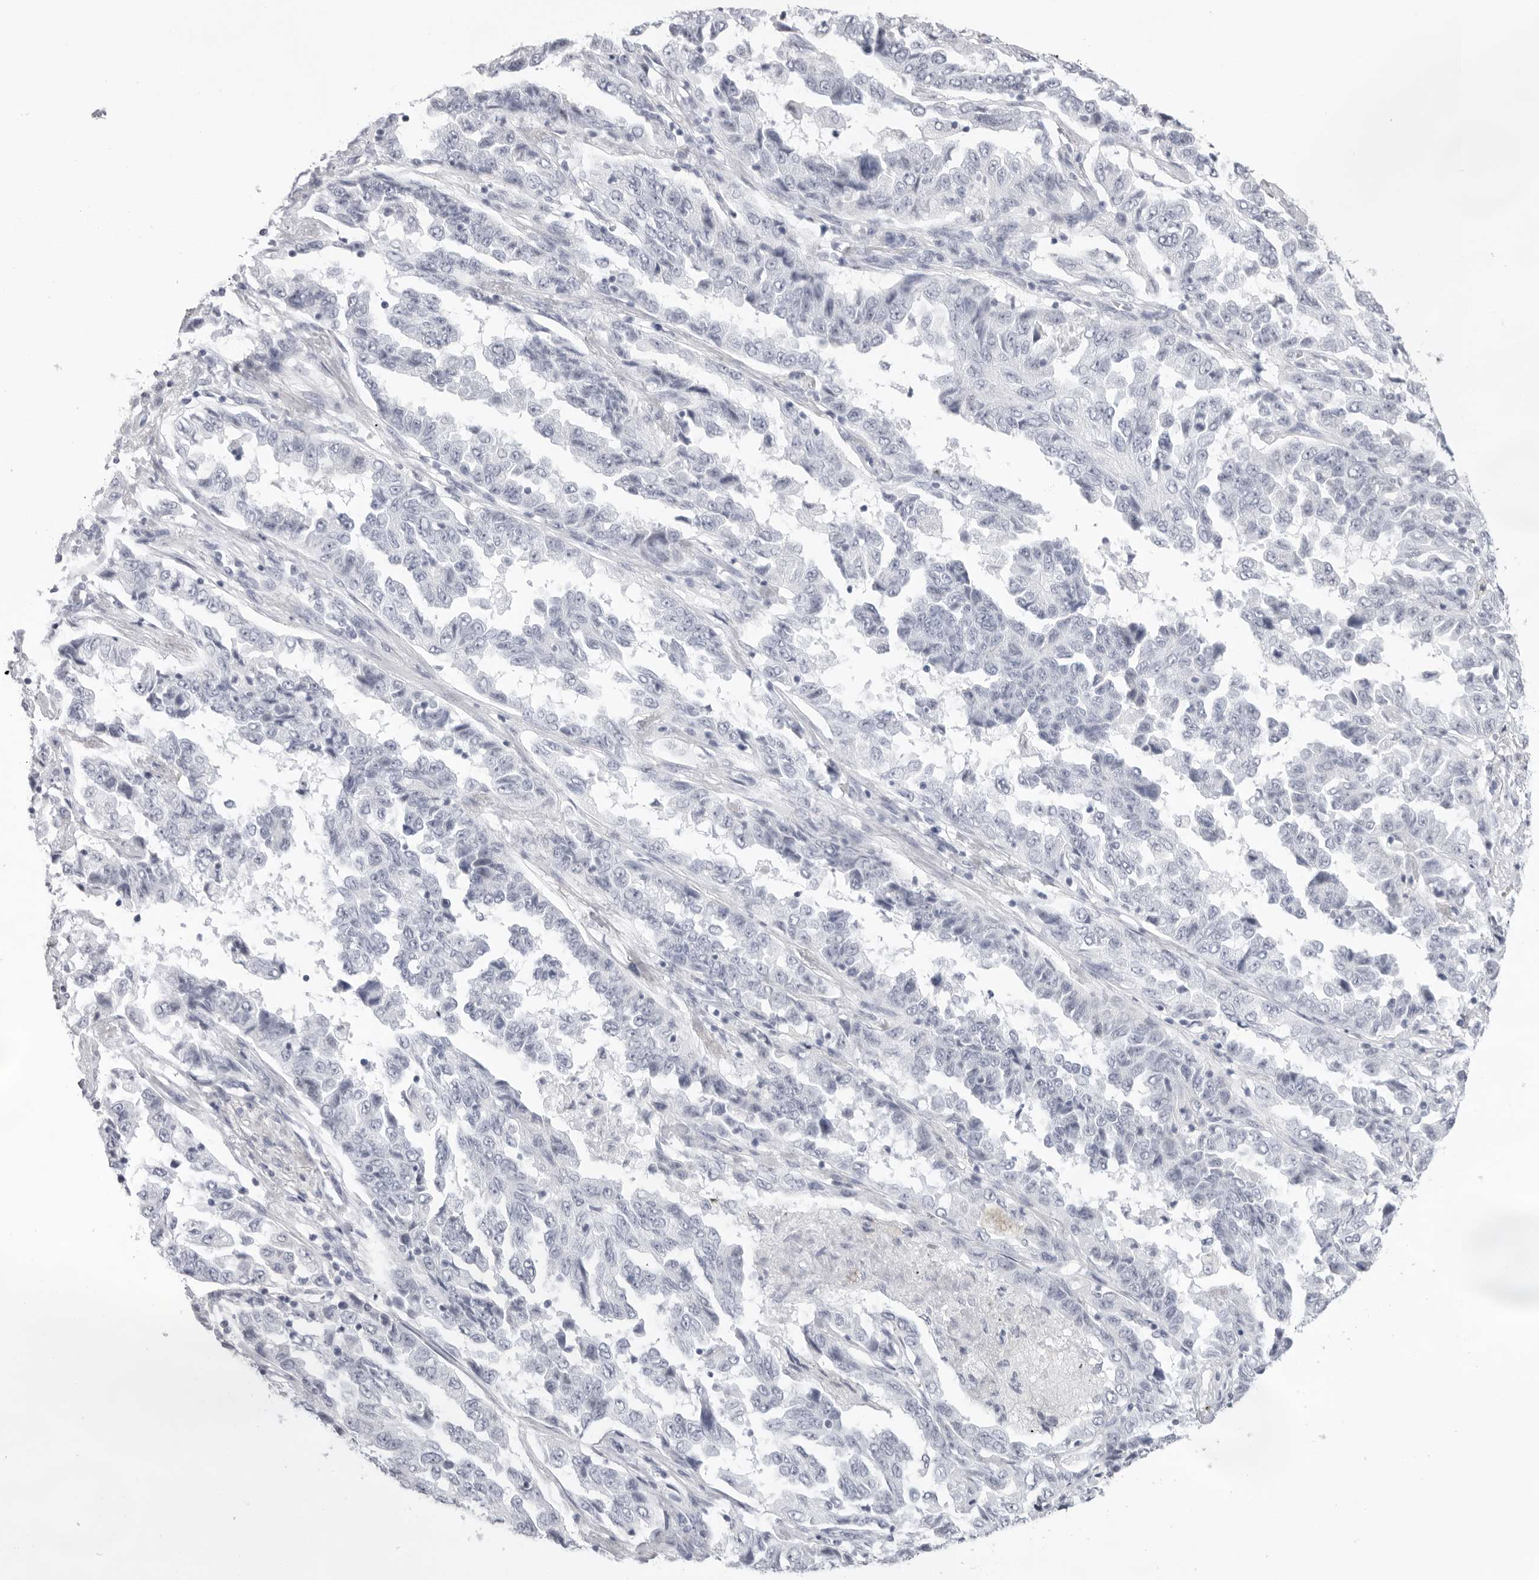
{"staining": {"intensity": "negative", "quantity": "none", "location": "none"}, "tissue": "lung cancer", "cell_type": "Tumor cells", "image_type": "cancer", "snomed": [{"axis": "morphology", "description": "Adenocarcinoma, NOS"}, {"axis": "topography", "description": "Lung"}], "caption": "Image shows no significant protein positivity in tumor cells of lung cancer.", "gene": "KLK12", "patient": {"sex": "female", "age": 51}}